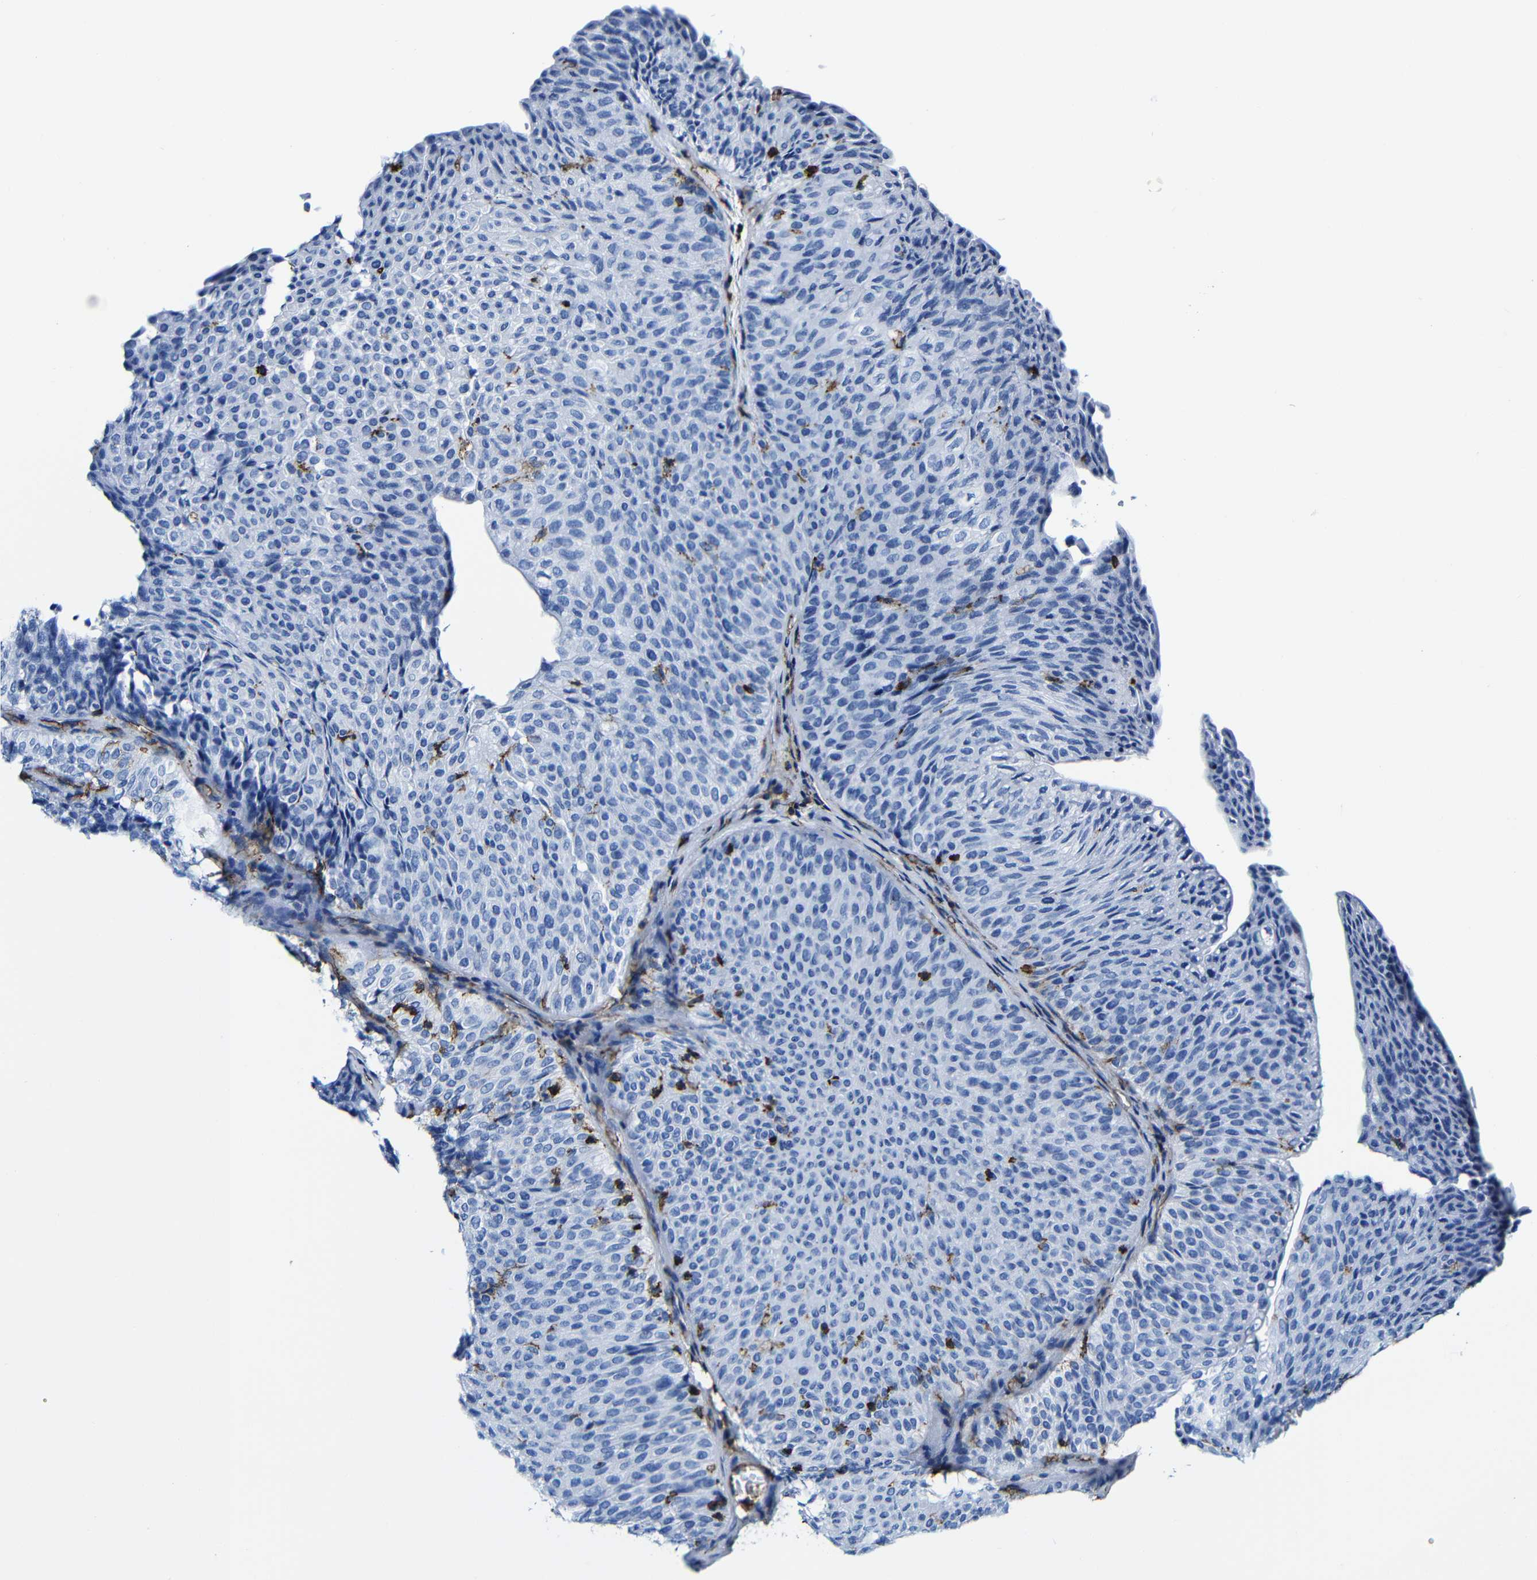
{"staining": {"intensity": "negative", "quantity": "none", "location": "none"}, "tissue": "urothelial cancer", "cell_type": "Tumor cells", "image_type": "cancer", "snomed": [{"axis": "morphology", "description": "Urothelial carcinoma, Low grade"}, {"axis": "topography", "description": "Urinary bladder"}], "caption": "Immunohistochemical staining of urothelial carcinoma (low-grade) demonstrates no significant expression in tumor cells.", "gene": "MSN", "patient": {"sex": "male", "age": 78}}